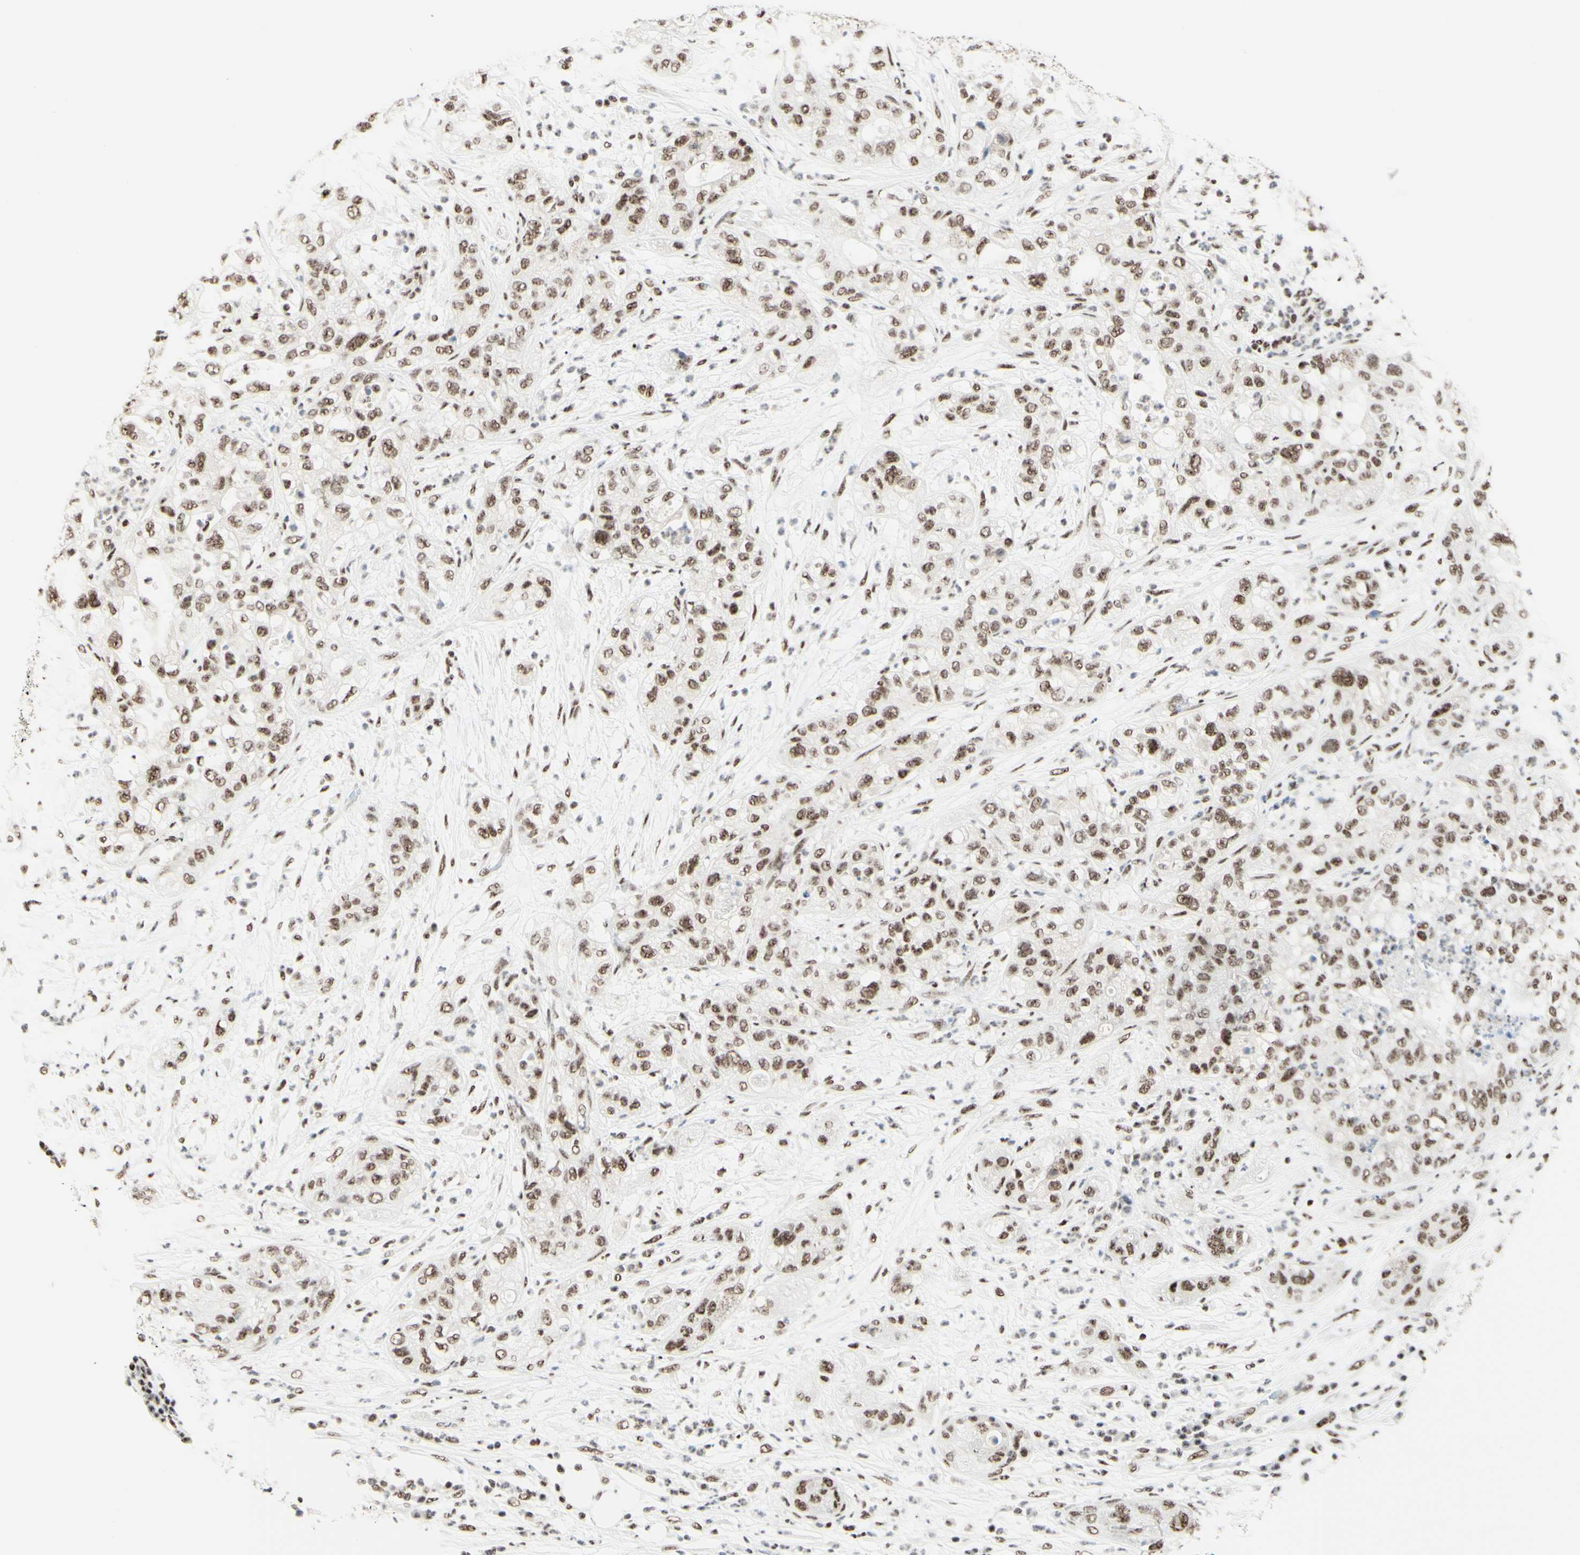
{"staining": {"intensity": "moderate", "quantity": ">75%", "location": "cytoplasmic/membranous,nuclear"}, "tissue": "pancreatic cancer", "cell_type": "Tumor cells", "image_type": "cancer", "snomed": [{"axis": "morphology", "description": "Adenocarcinoma, NOS"}, {"axis": "topography", "description": "Pancreas"}], "caption": "DAB (3,3'-diaminobenzidine) immunohistochemical staining of human adenocarcinoma (pancreatic) exhibits moderate cytoplasmic/membranous and nuclear protein expression in about >75% of tumor cells.", "gene": "WTAP", "patient": {"sex": "female", "age": 78}}